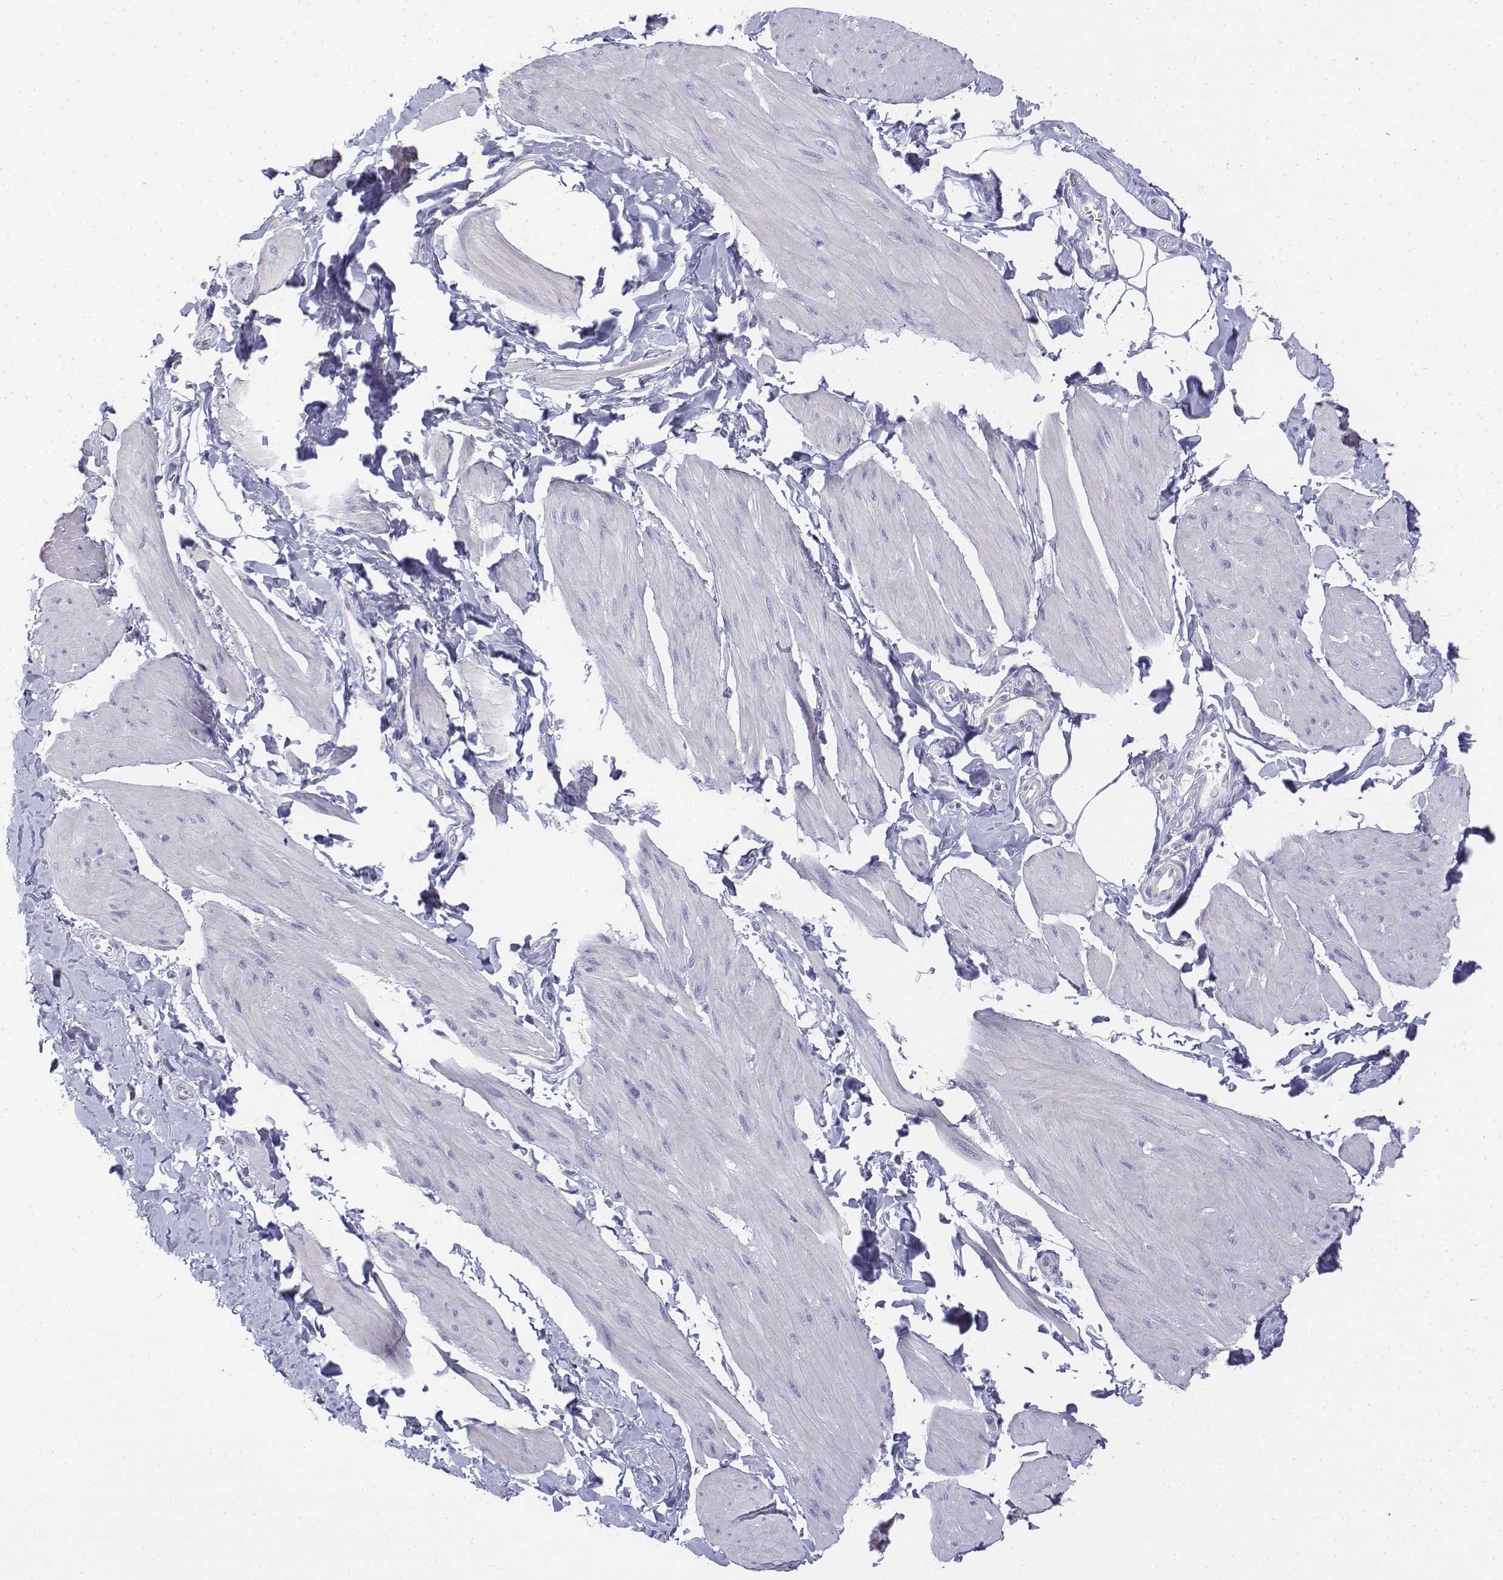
{"staining": {"intensity": "negative", "quantity": "none", "location": "none"}, "tissue": "smooth muscle", "cell_type": "Smooth muscle cells", "image_type": "normal", "snomed": [{"axis": "morphology", "description": "Normal tissue, NOS"}, {"axis": "topography", "description": "Adipose tissue"}, {"axis": "topography", "description": "Smooth muscle"}, {"axis": "topography", "description": "Peripheral nerve tissue"}], "caption": "An immunohistochemistry histopathology image of unremarkable smooth muscle is shown. There is no staining in smooth muscle cells of smooth muscle. The staining is performed using DAB brown chromogen with nuclei counter-stained in using hematoxylin.", "gene": "LGSN", "patient": {"sex": "male", "age": 83}}